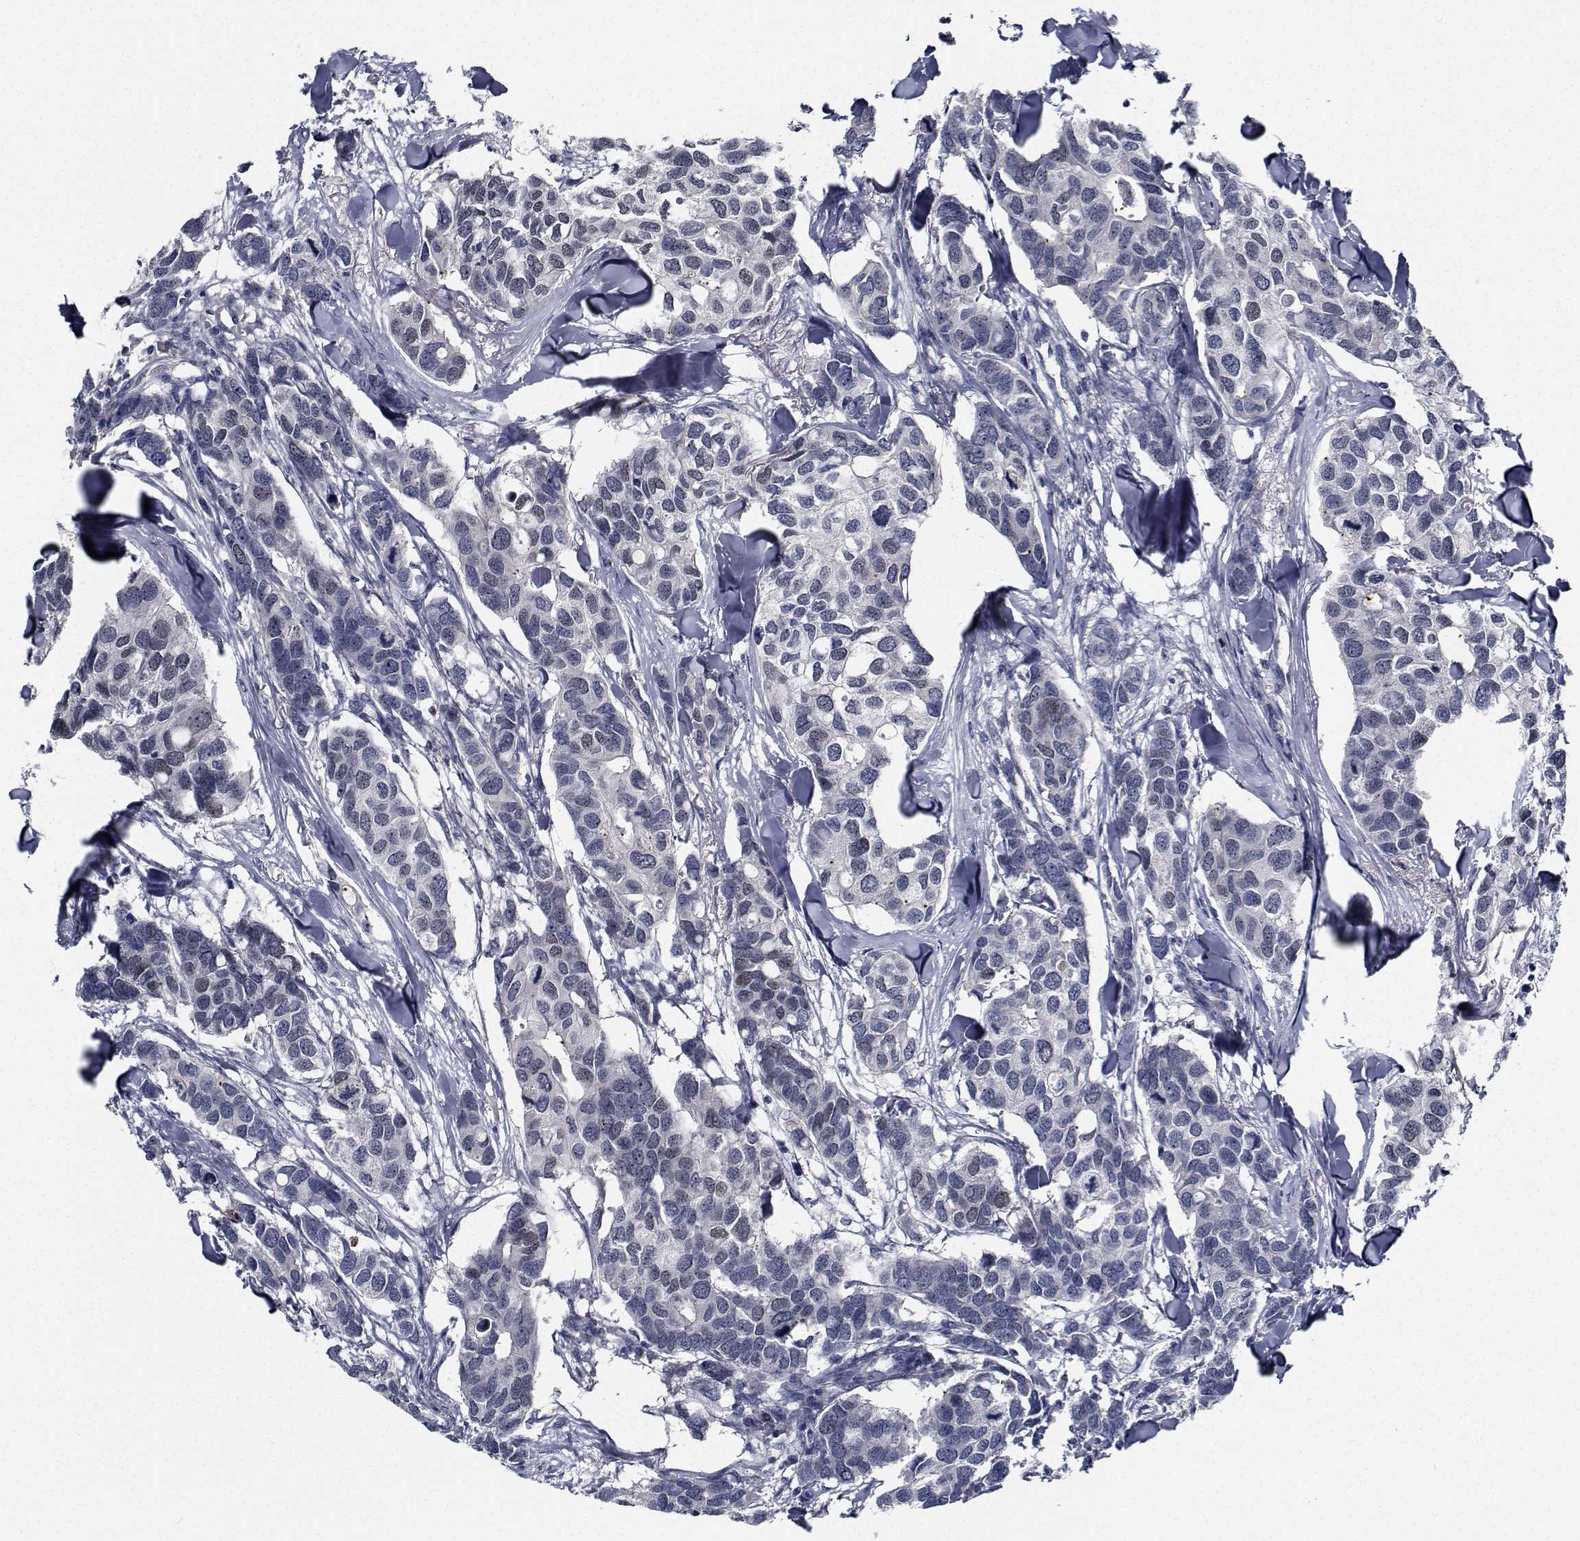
{"staining": {"intensity": "negative", "quantity": "none", "location": "none"}, "tissue": "breast cancer", "cell_type": "Tumor cells", "image_type": "cancer", "snomed": [{"axis": "morphology", "description": "Duct carcinoma"}, {"axis": "topography", "description": "Breast"}], "caption": "This is a micrograph of IHC staining of breast cancer (infiltrating ductal carcinoma), which shows no expression in tumor cells.", "gene": "NVL", "patient": {"sex": "female", "age": 83}}